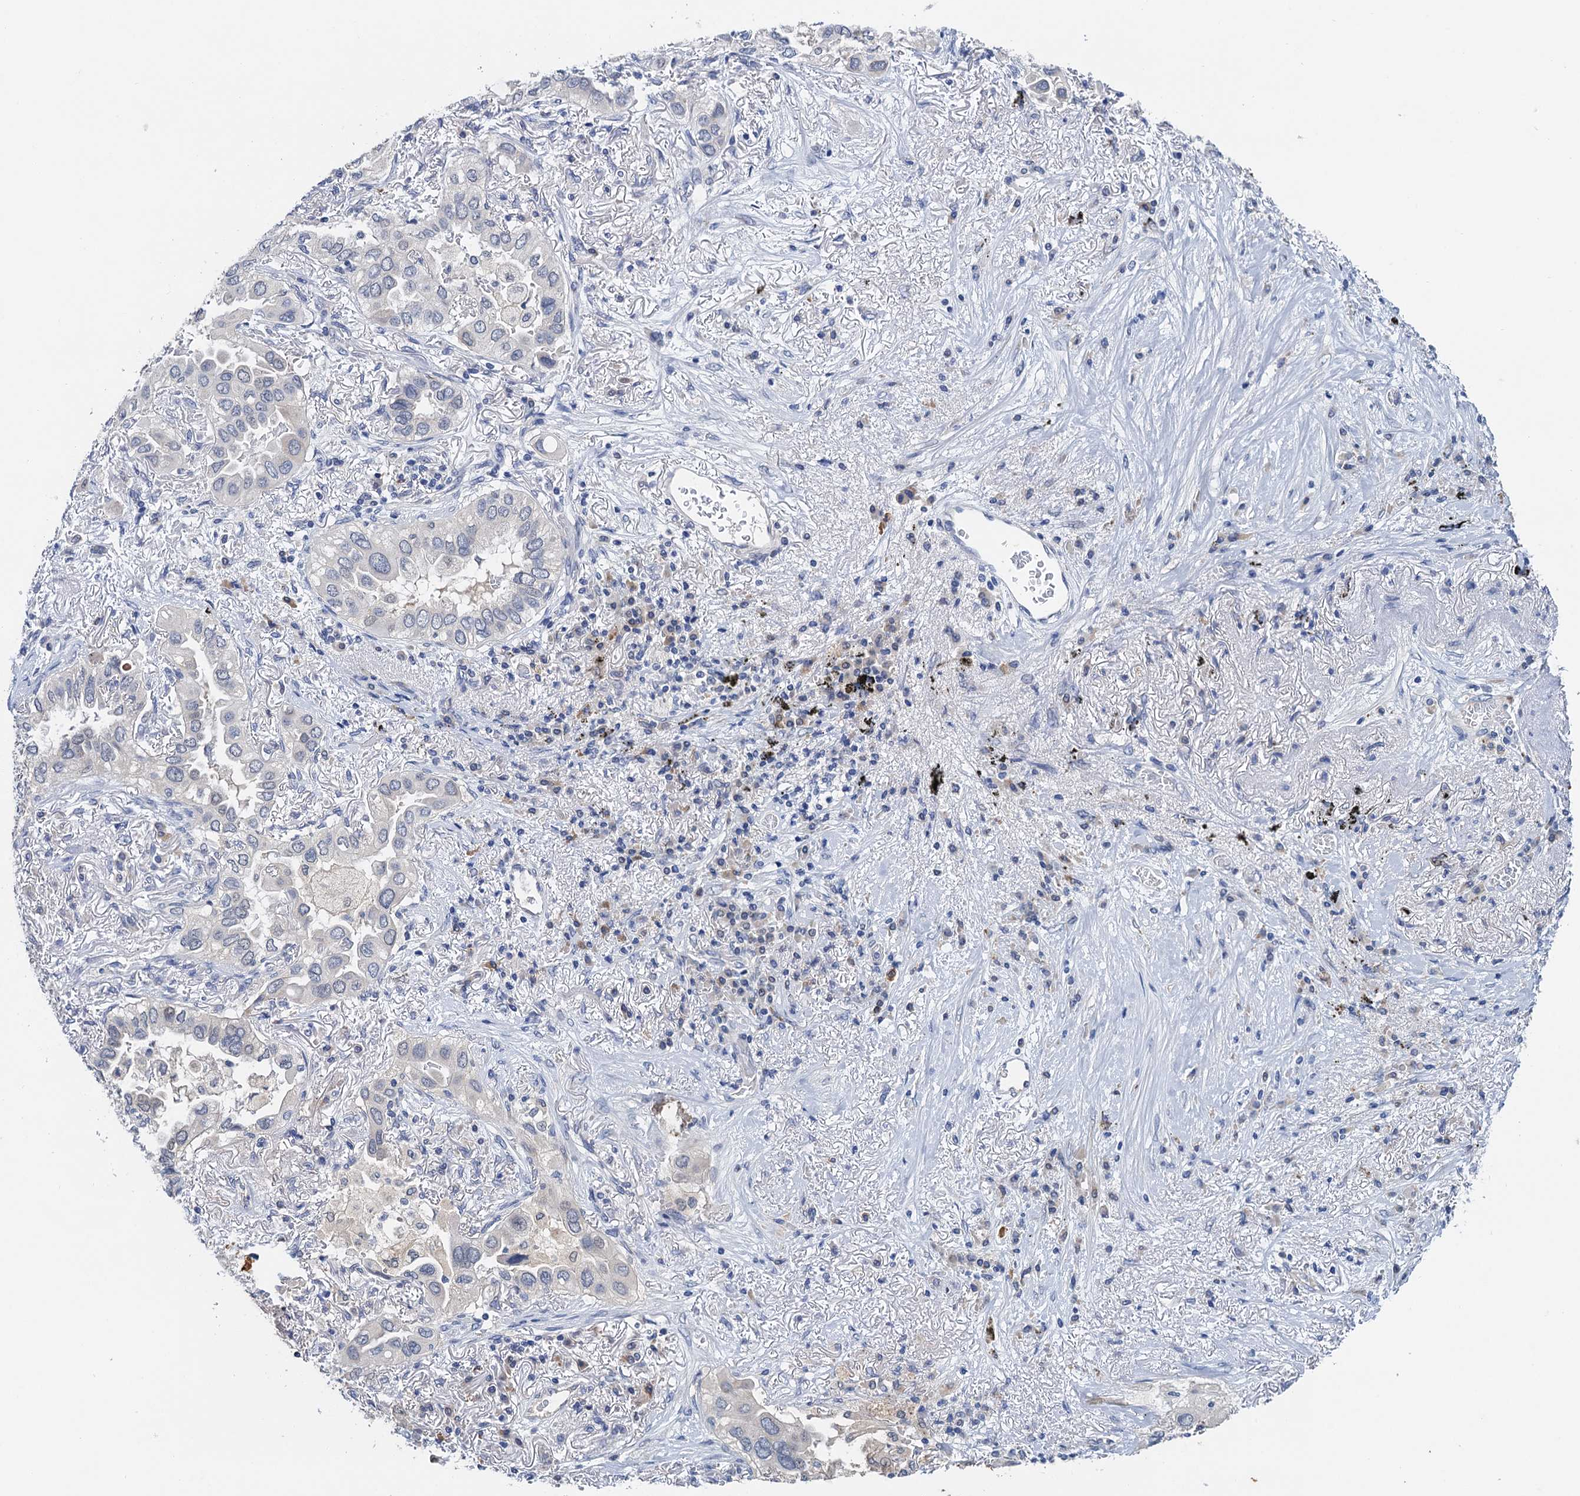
{"staining": {"intensity": "negative", "quantity": "none", "location": "none"}, "tissue": "lung cancer", "cell_type": "Tumor cells", "image_type": "cancer", "snomed": [{"axis": "morphology", "description": "Adenocarcinoma, NOS"}, {"axis": "topography", "description": "Lung"}], "caption": "Image shows no protein staining in tumor cells of lung cancer (adenocarcinoma) tissue. The staining is performed using DAB brown chromogen with nuclei counter-stained in using hematoxylin.", "gene": "TMEM39B", "patient": {"sex": "female", "age": 76}}